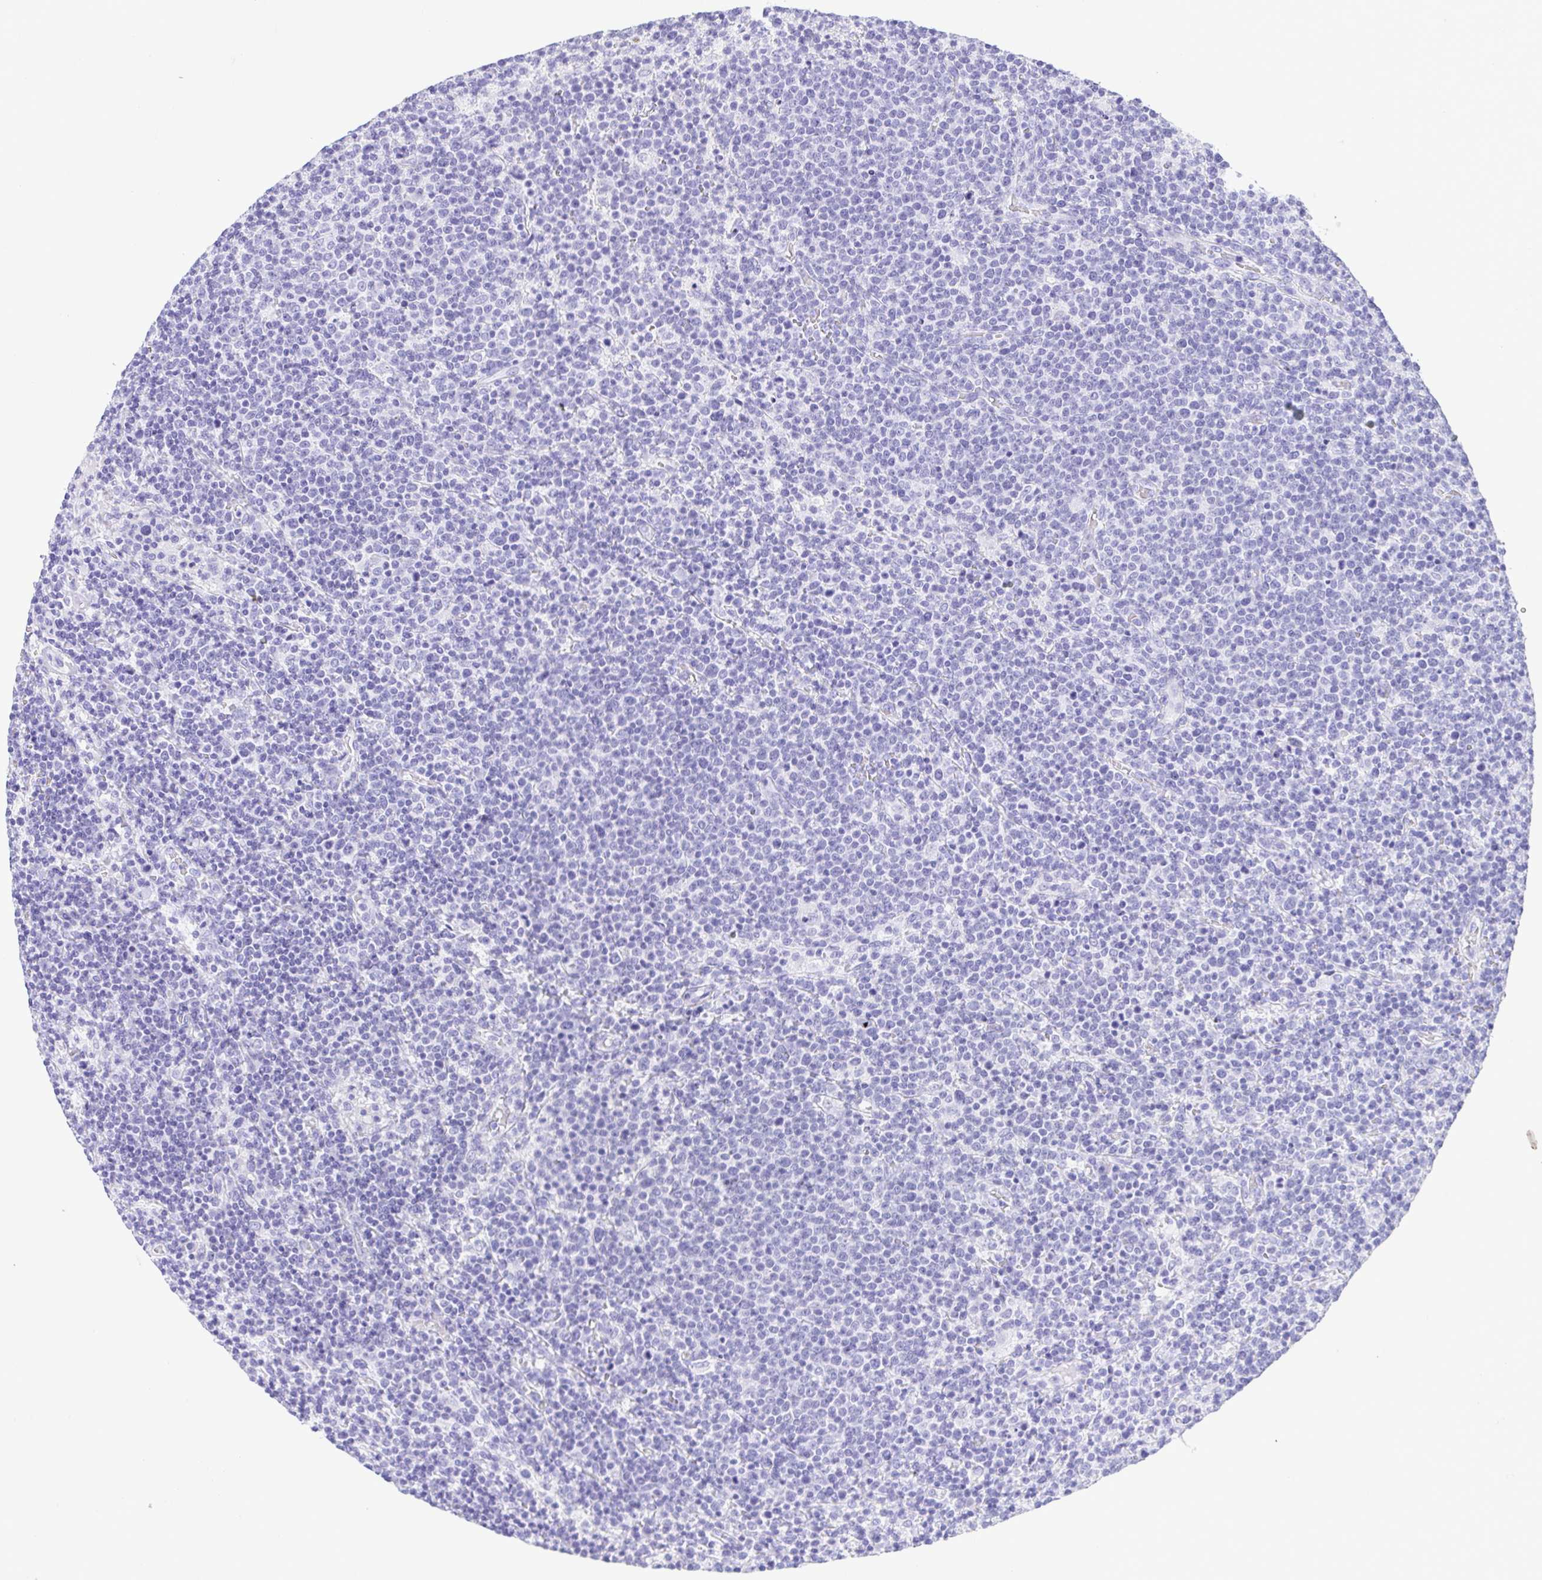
{"staining": {"intensity": "negative", "quantity": "none", "location": "none"}, "tissue": "lymphoma", "cell_type": "Tumor cells", "image_type": "cancer", "snomed": [{"axis": "morphology", "description": "Malignant lymphoma, non-Hodgkin's type, High grade"}, {"axis": "topography", "description": "Lymph node"}], "caption": "The micrograph displays no significant expression in tumor cells of high-grade malignant lymphoma, non-Hodgkin's type.", "gene": "CDSN", "patient": {"sex": "male", "age": 61}}